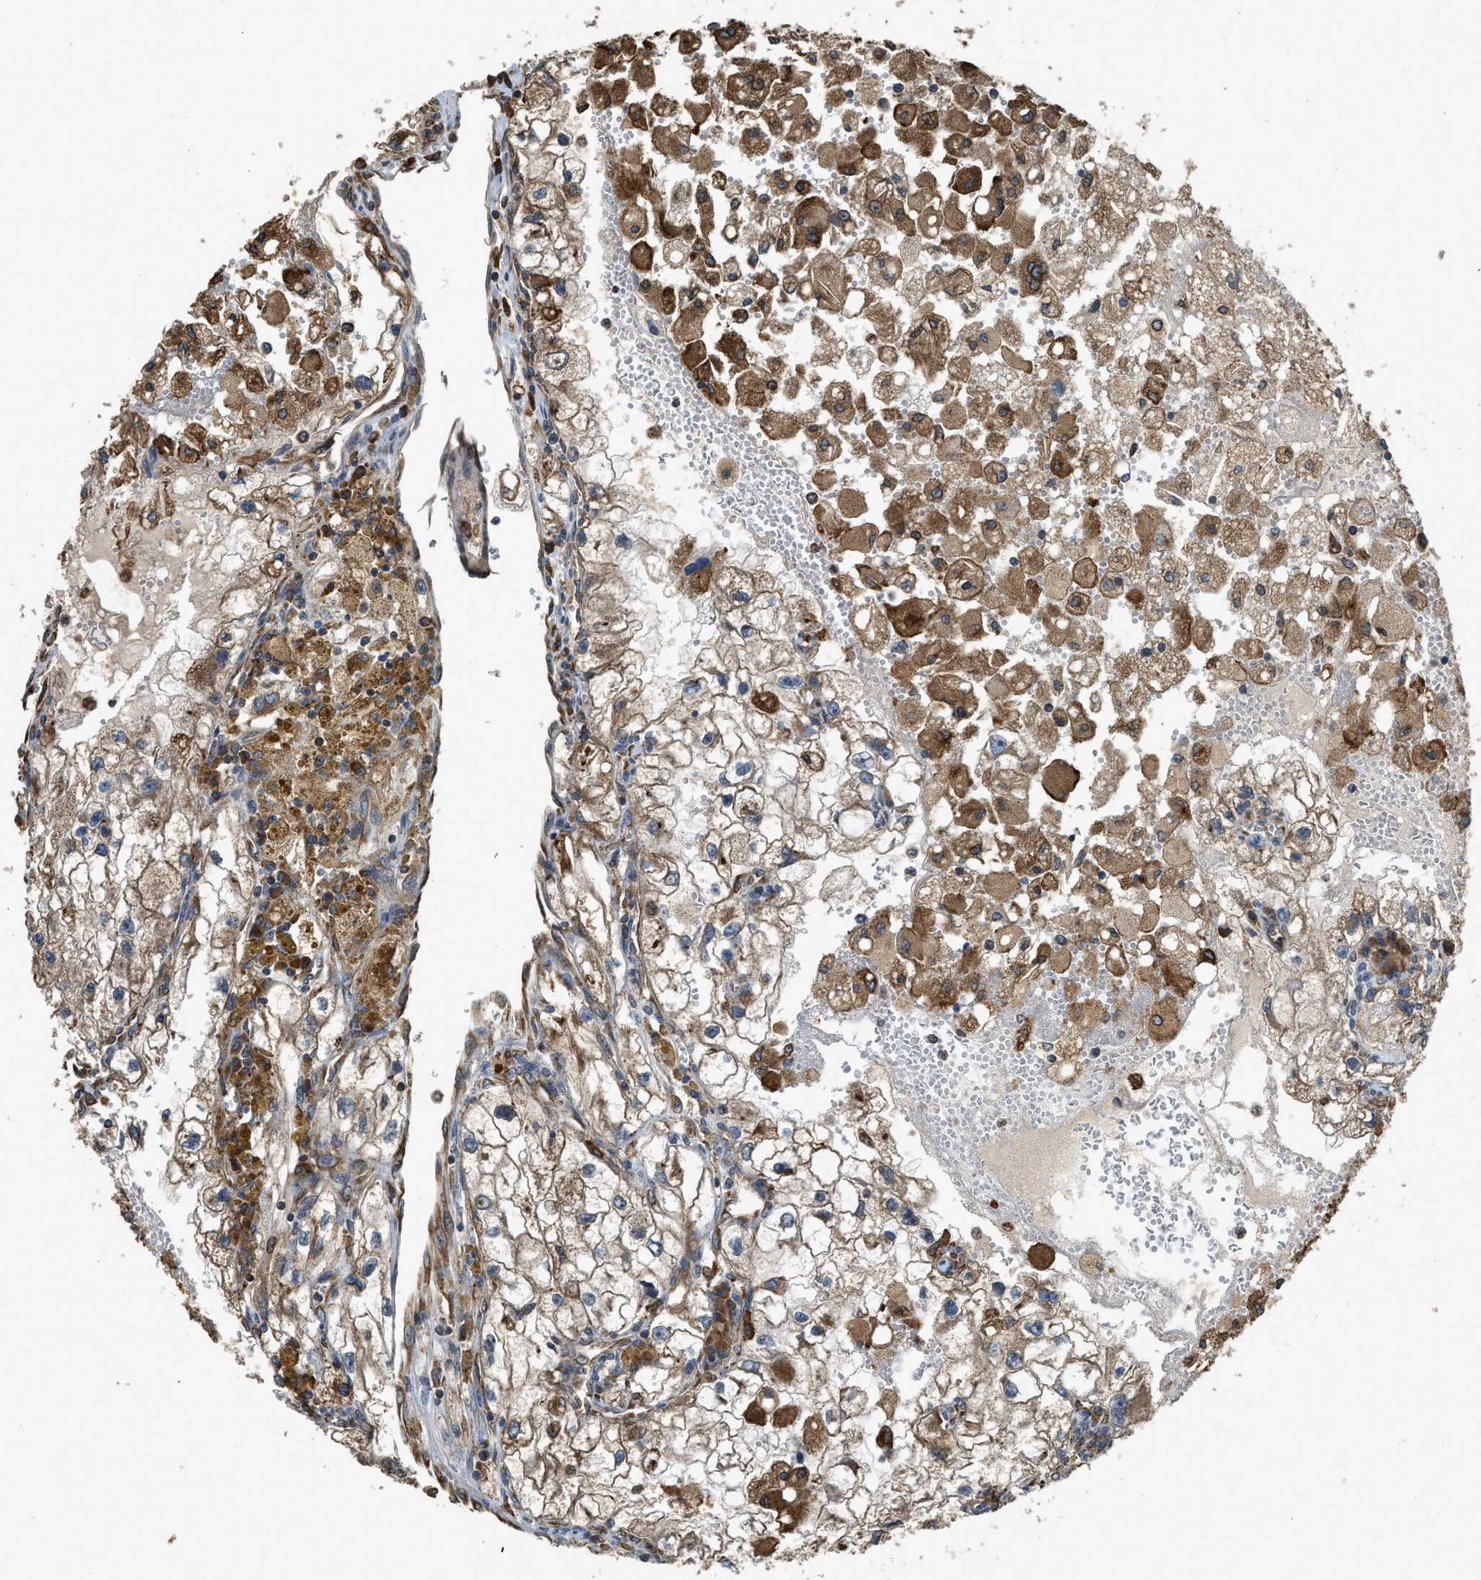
{"staining": {"intensity": "moderate", "quantity": ">75%", "location": "cytoplasmic/membranous"}, "tissue": "renal cancer", "cell_type": "Tumor cells", "image_type": "cancer", "snomed": [{"axis": "morphology", "description": "Adenocarcinoma, NOS"}, {"axis": "topography", "description": "Kidney"}], "caption": "Renal adenocarcinoma tissue demonstrates moderate cytoplasmic/membranous staining in approximately >75% of tumor cells", "gene": "BCAP31", "patient": {"sex": "female", "age": 70}}